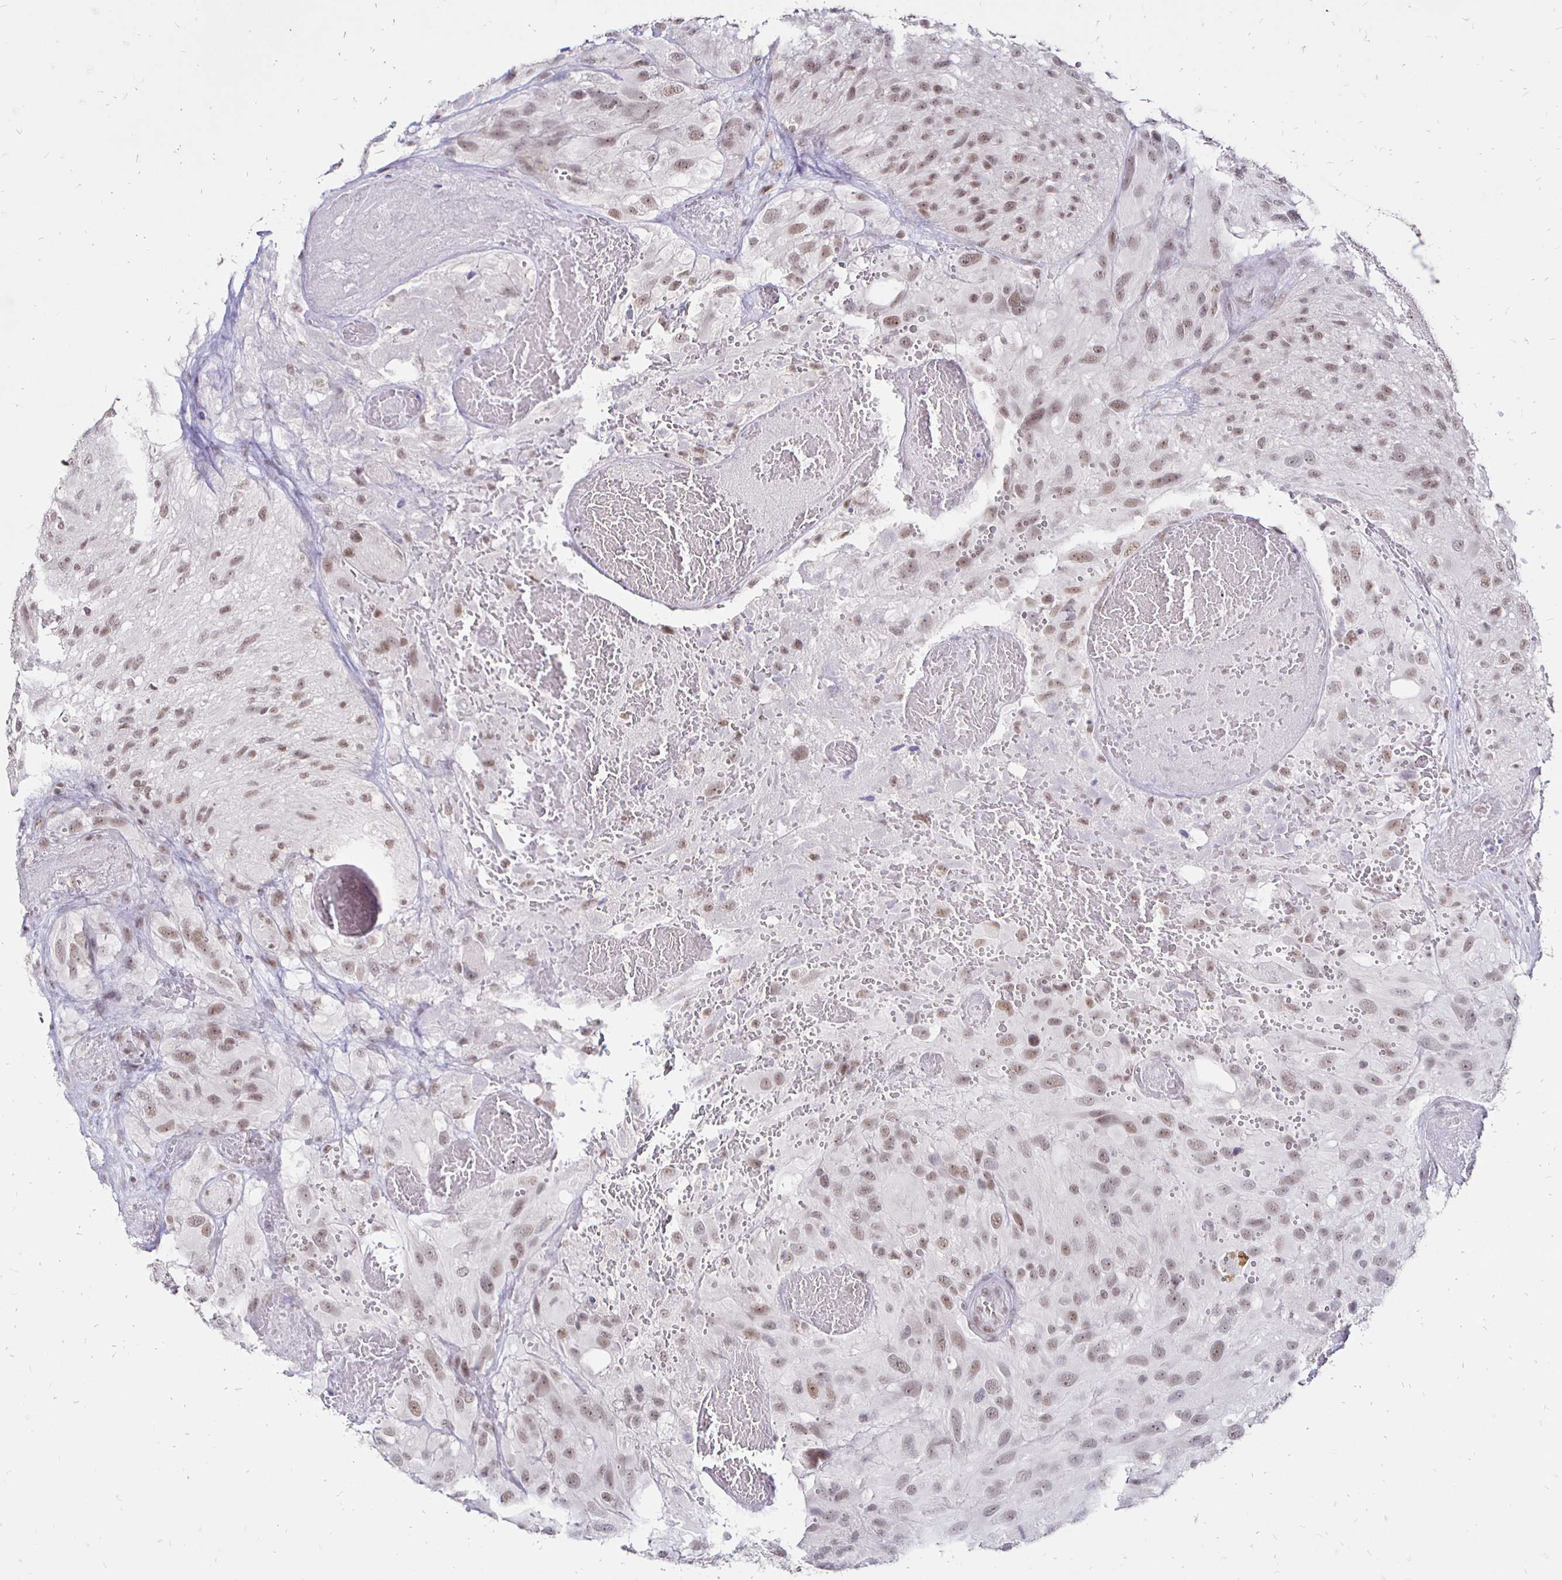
{"staining": {"intensity": "weak", "quantity": ">75%", "location": "nuclear"}, "tissue": "glioma", "cell_type": "Tumor cells", "image_type": "cancer", "snomed": [{"axis": "morphology", "description": "Glioma, malignant, High grade"}, {"axis": "topography", "description": "Brain"}], "caption": "Protein staining of high-grade glioma (malignant) tissue exhibits weak nuclear positivity in approximately >75% of tumor cells.", "gene": "SIN3A", "patient": {"sex": "male", "age": 53}}